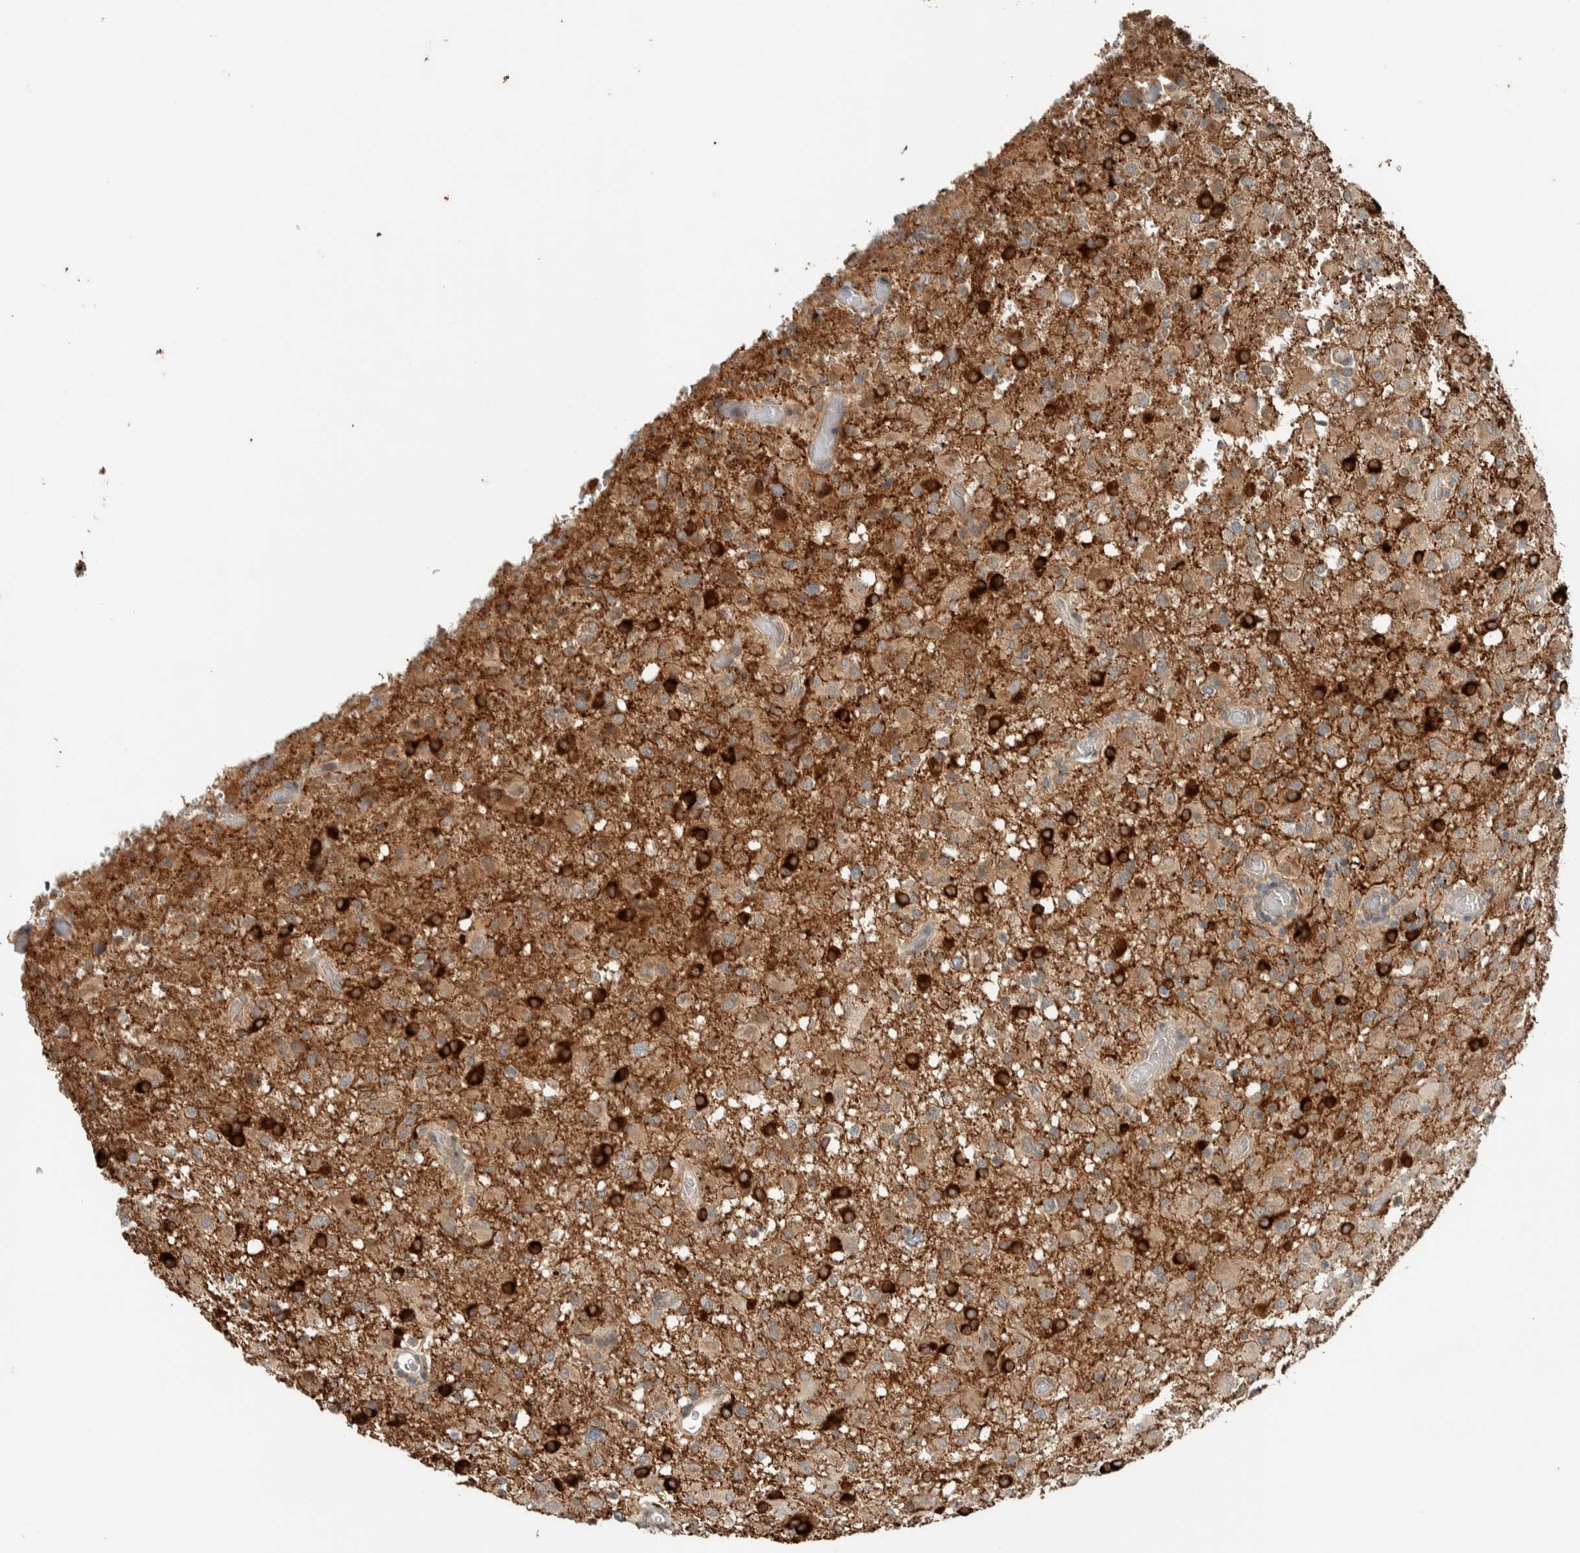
{"staining": {"intensity": "moderate", "quantity": "25%-75%", "location": "cytoplasmic/membranous"}, "tissue": "glioma", "cell_type": "Tumor cells", "image_type": "cancer", "snomed": [{"axis": "morphology", "description": "Glioma, malignant, High grade"}, {"axis": "topography", "description": "Brain"}], "caption": "Human glioma stained with a protein marker shows moderate staining in tumor cells.", "gene": "NBR1", "patient": {"sex": "female", "age": 57}}